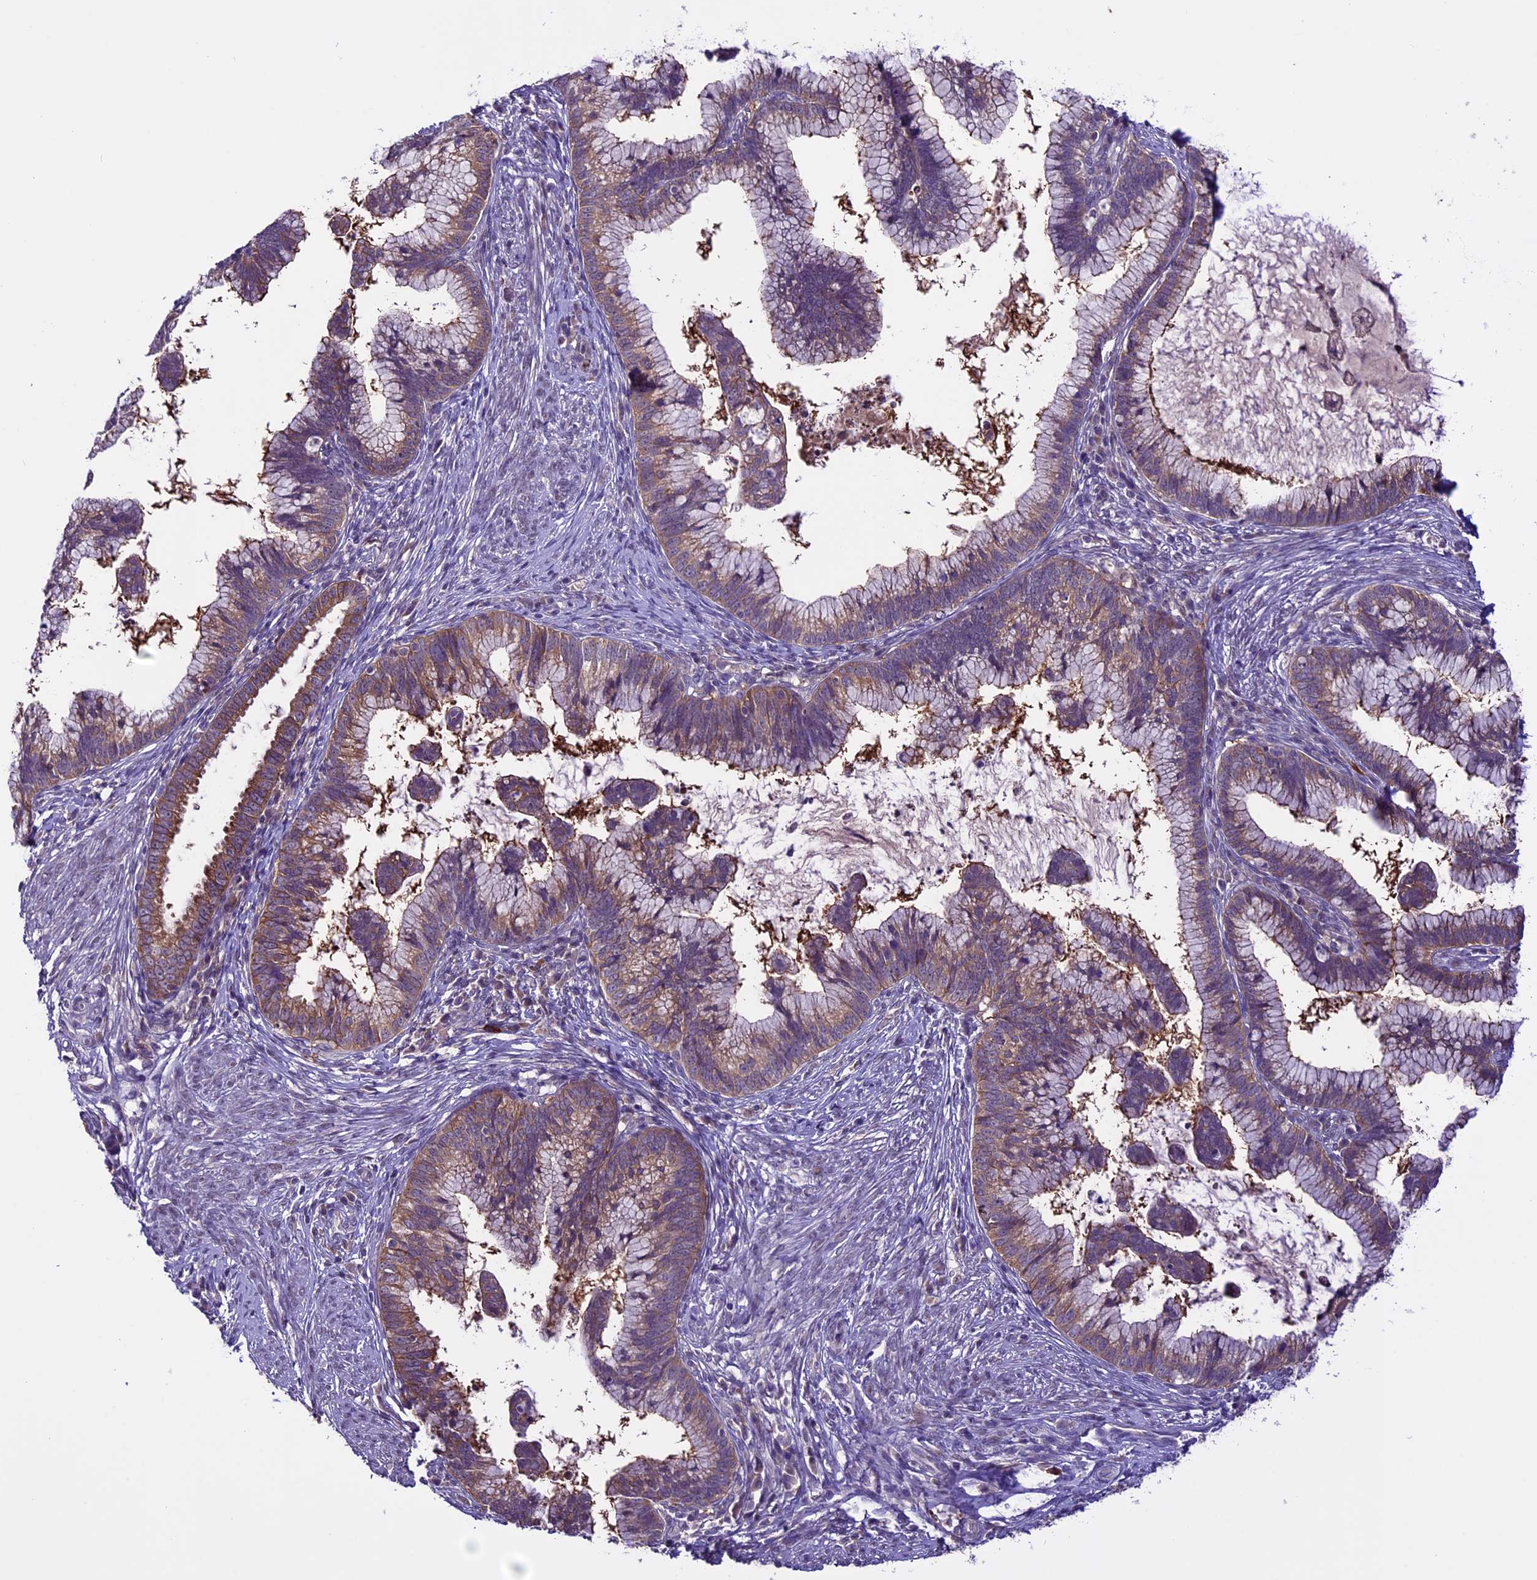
{"staining": {"intensity": "moderate", "quantity": ">75%", "location": "cytoplasmic/membranous"}, "tissue": "cervical cancer", "cell_type": "Tumor cells", "image_type": "cancer", "snomed": [{"axis": "morphology", "description": "Adenocarcinoma, NOS"}, {"axis": "topography", "description": "Cervix"}], "caption": "Immunohistochemistry (IHC) image of human cervical adenocarcinoma stained for a protein (brown), which exhibits medium levels of moderate cytoplasmic/membranous expression in about >75% of tumor cells.", "gene": "XKR7", "patient": {"sex": "female", "age": 36}}